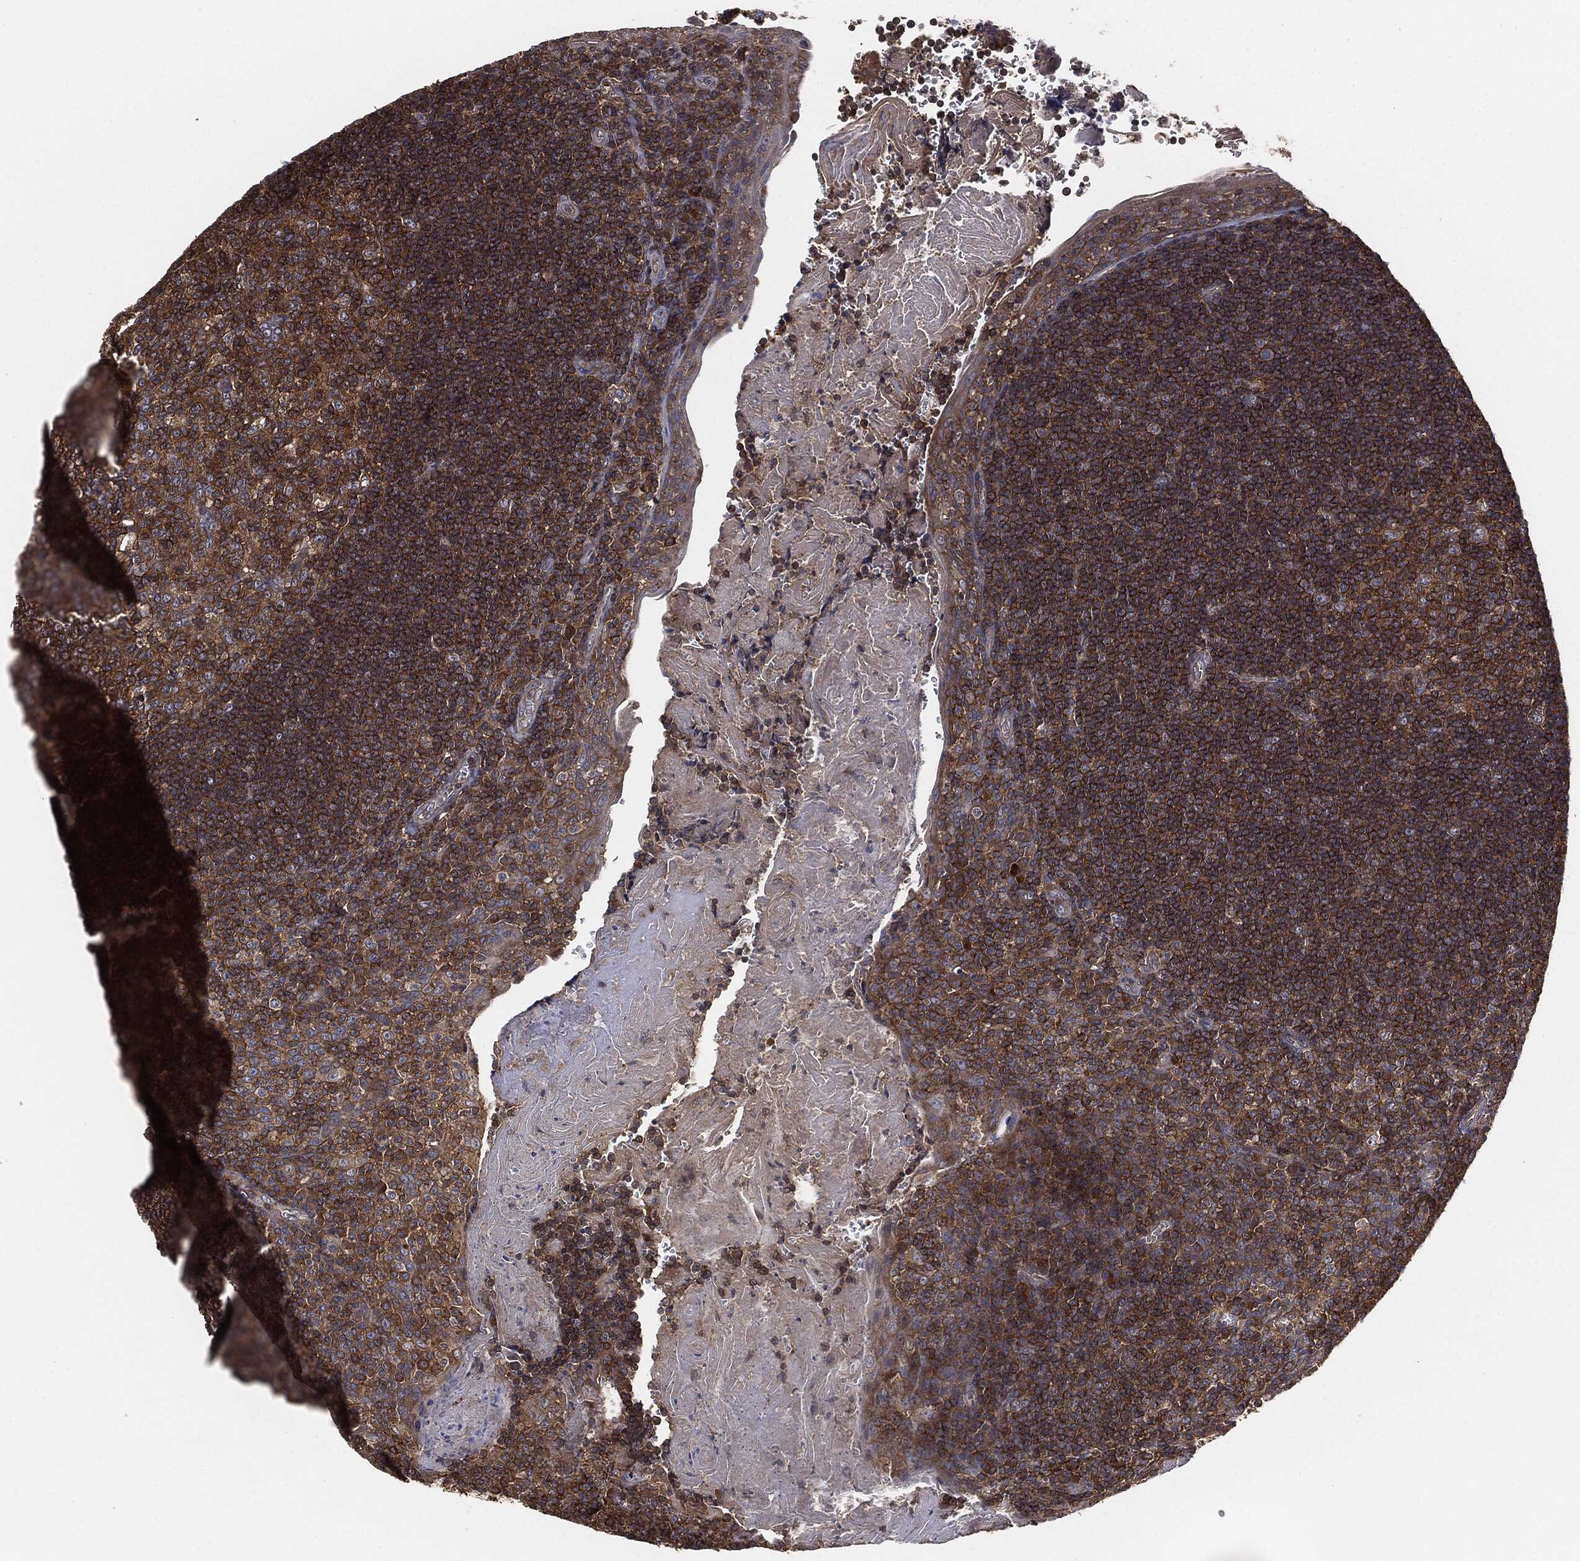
{"staining": {"intensity": "moderate", "quantity": ">75%", "location": "cytoplasmic/membranous"}, "tissue": "tonsil", "cell_type": "Germinal center cells", "image_type": "normal", "snomed": [{"axis": "morphology", "description": "Normal tissue, NOS"}, {"axis": "morphology", "description": "Inflammation, NOS"}, {"axis": "topography", "description": "Tonsil"}], "caption": "Protein staining shows moderate cytoplasmic/membranous positivity in approximately >75% of germinal center cells in normal tonsil.", "gene": "ERBIN", "patient": {"sex": "female", "age": 31}}